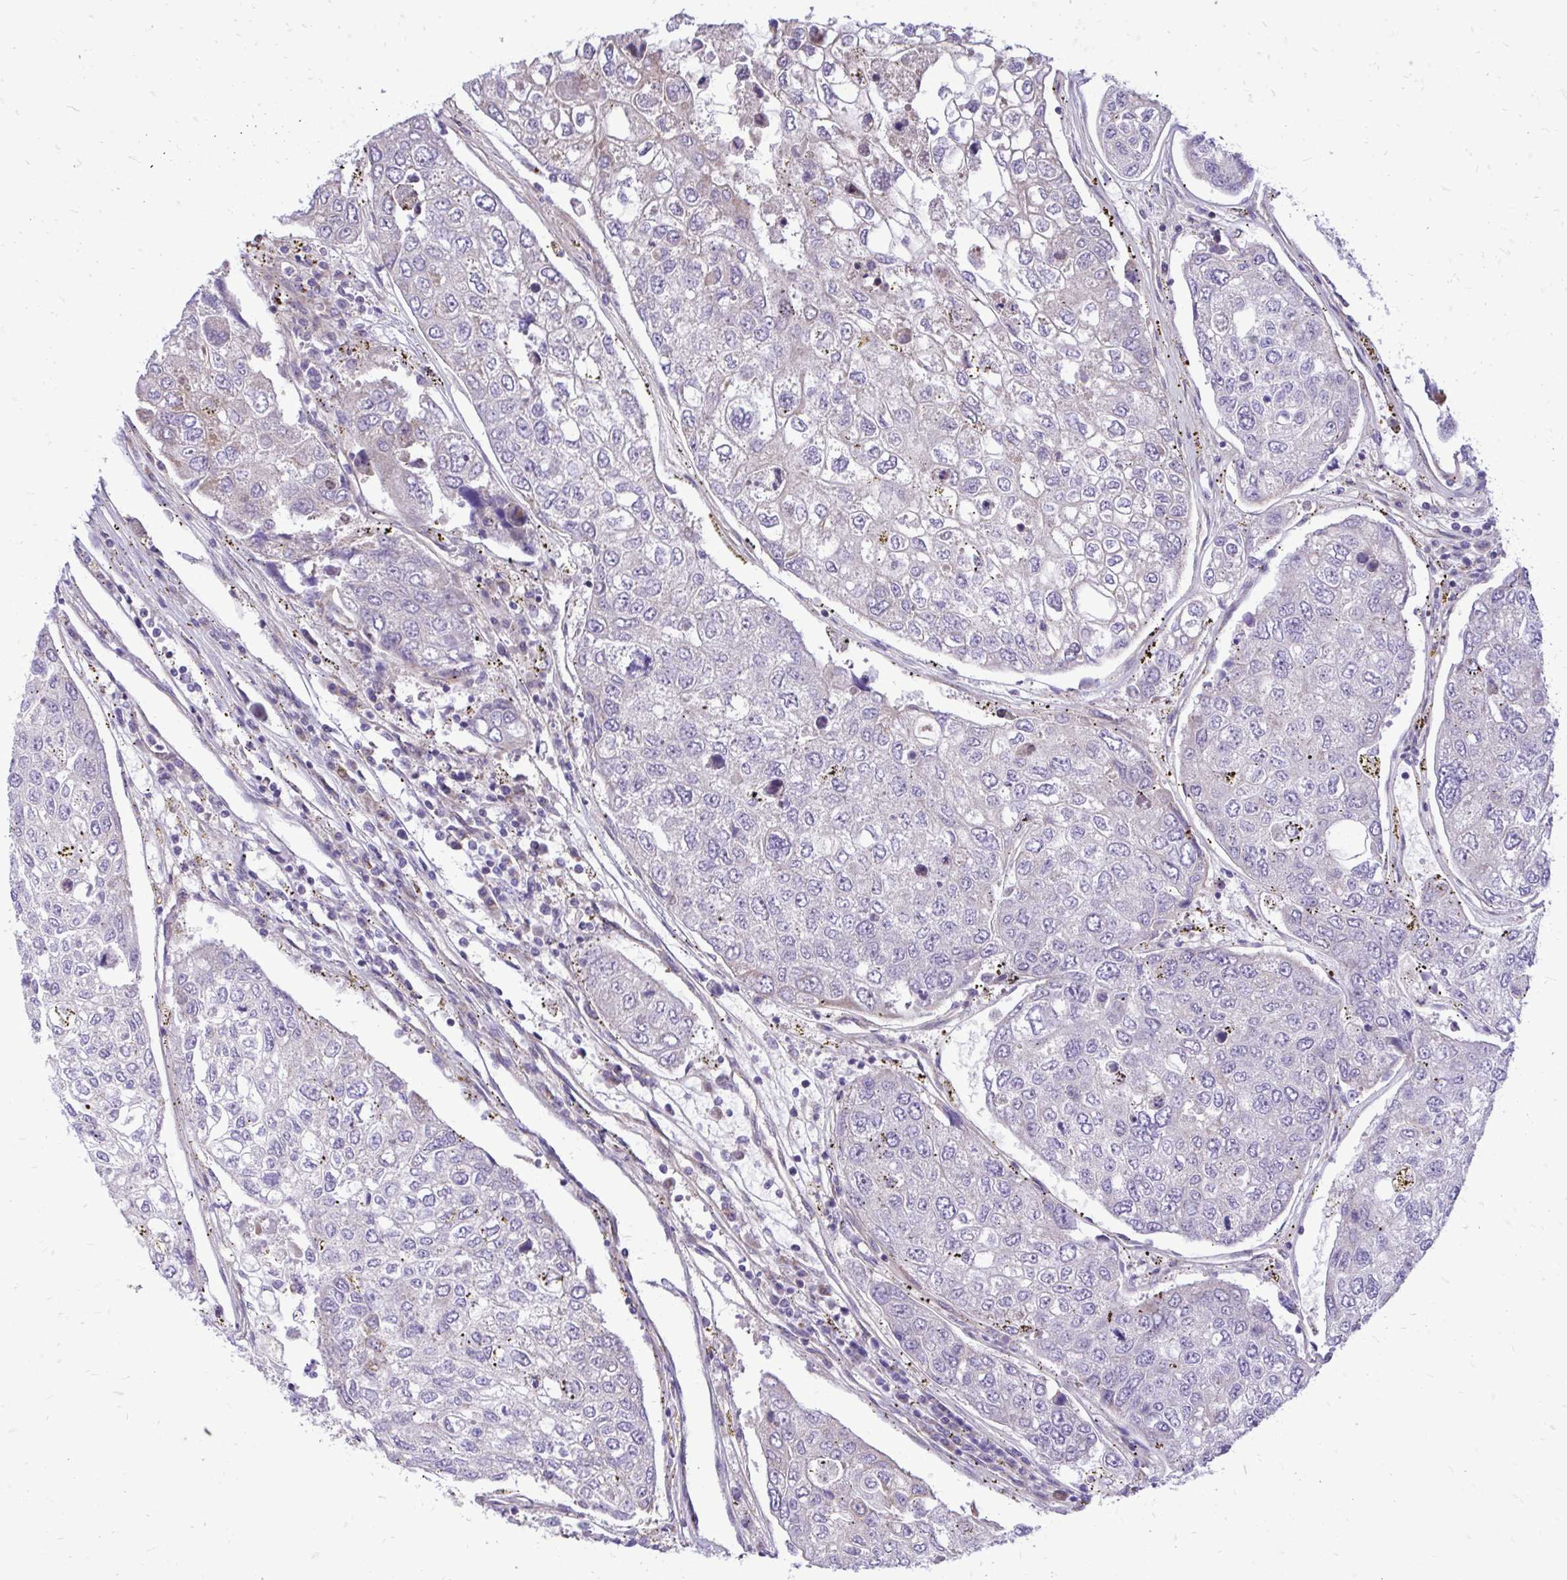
{"staining": {"intensity": "negative", "quantity": "none", "location": "none"}, "tissue": "urothelial cancer", "cell_type": "Tumor cells", "image_type": "cancer", "snomed": [{"axis": "morphology", "description": "Urothelial carcinoma, High grade"}, {"axis": "topography", "description": "Lymph node"}, {"axis": "topography", "description": "Urinary bladder"}], "caption": "Immunohistochemical staining of urothelial cancer displays no significant positivity in tumor cells.", "gene": "ATP13A2", "patient": {"sex": "male", "age": 51}}